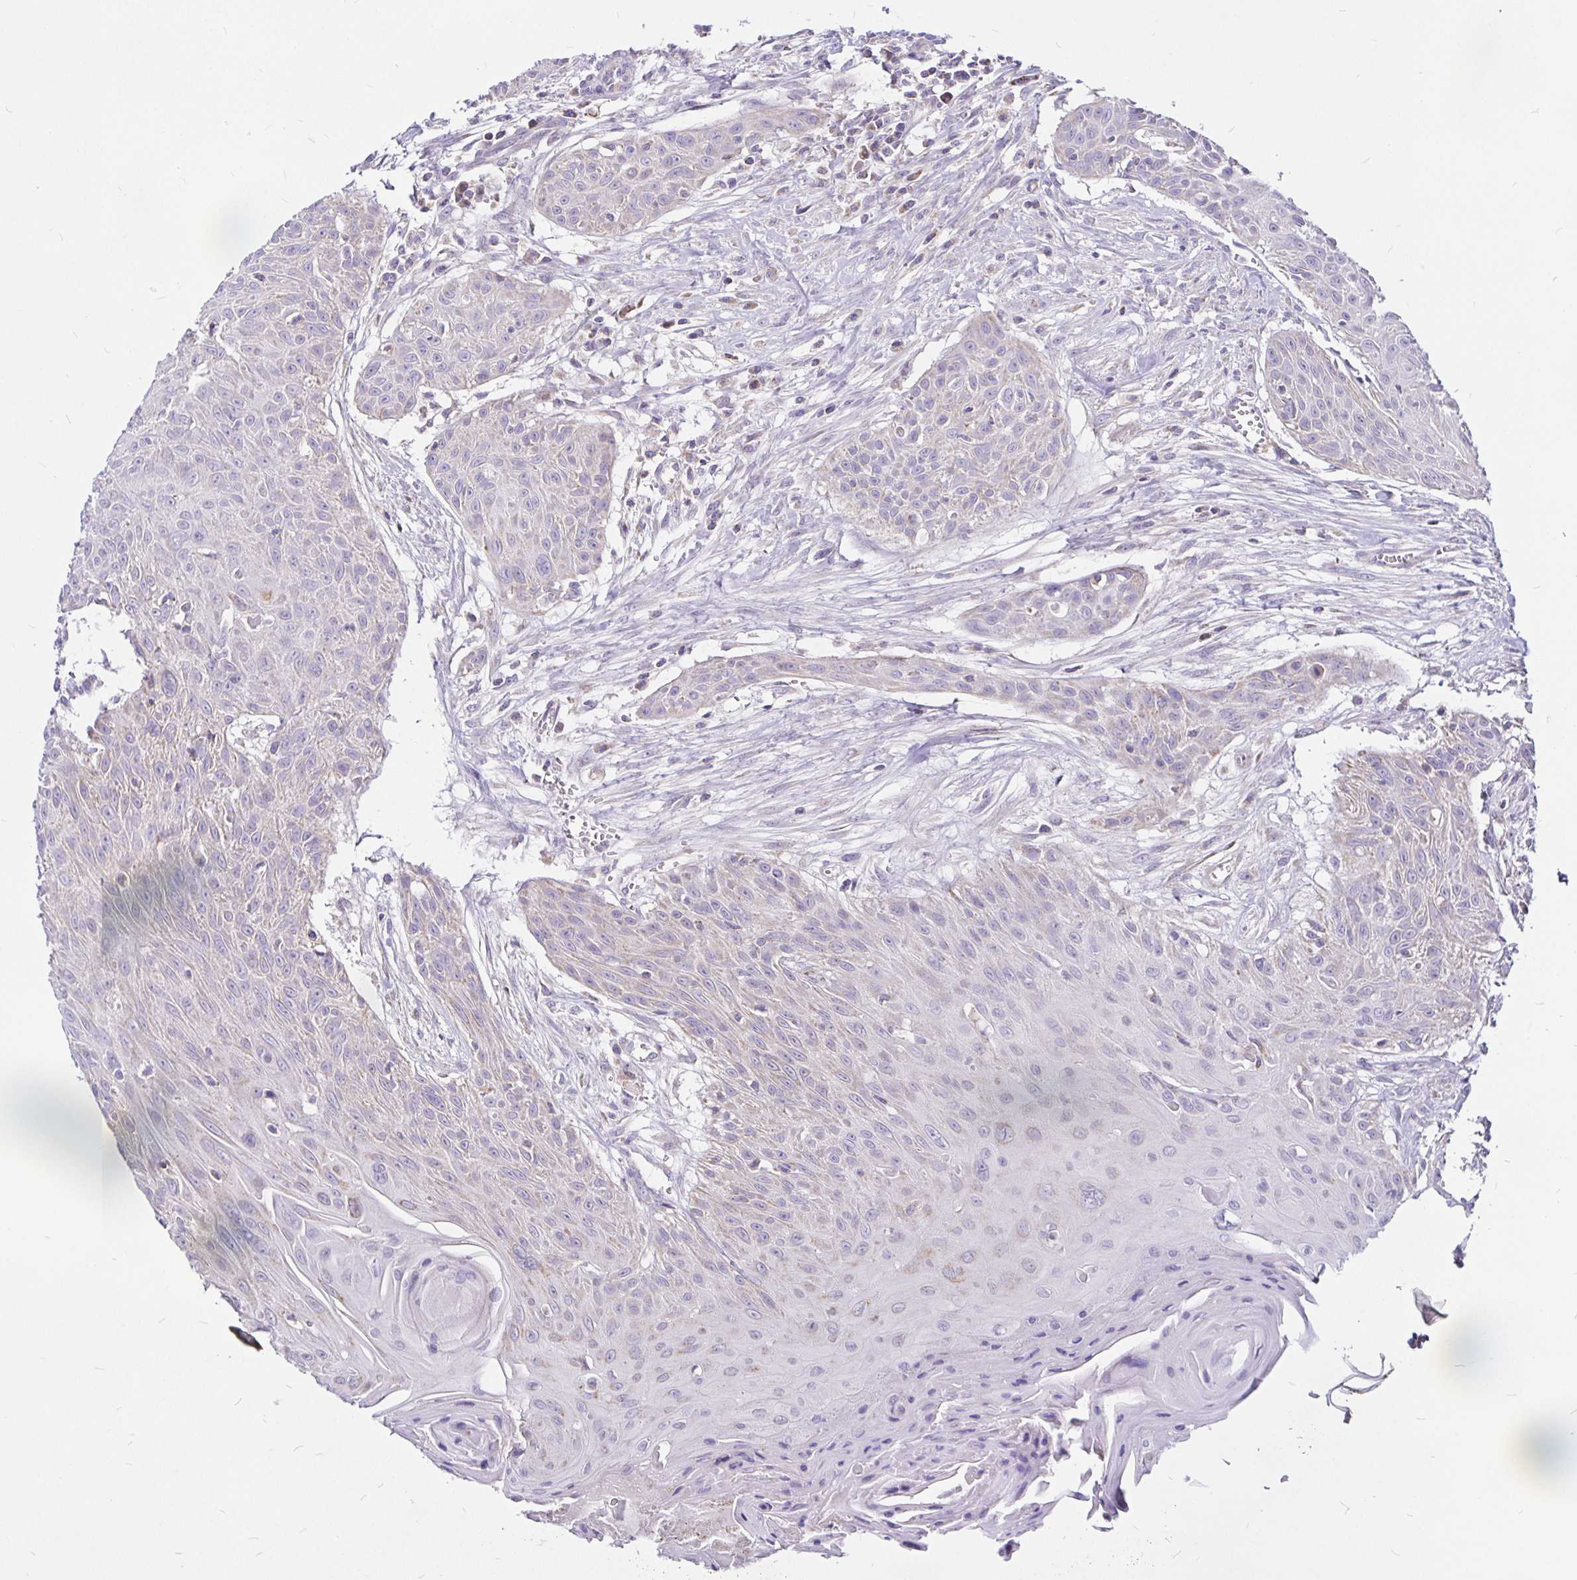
{"staining": {"intensity": "negative", "quantity": "none", "location": "none"}, "tissue": "head and neck cancer", "cell_type": "Tumor cells", "image_type": "cancer", "snomed": [{"axis": "morphology", "description": "Squamous cell carcinoma, NOS"}, {"axis": "topography", "description": "Lymph node"}, {"axis": "topography", "description": "Salivary gland"}, {"axis": "topography", "description": "Head-Neck"}], "caption": "This is a histopathology image of immunohistochemistry (IHC) staining of squamous cell carcinoma (head and neck), which shows no expression in tumor cells.", "gene": "PGAM2", "patient": {"sex": "female", "age": 74}}